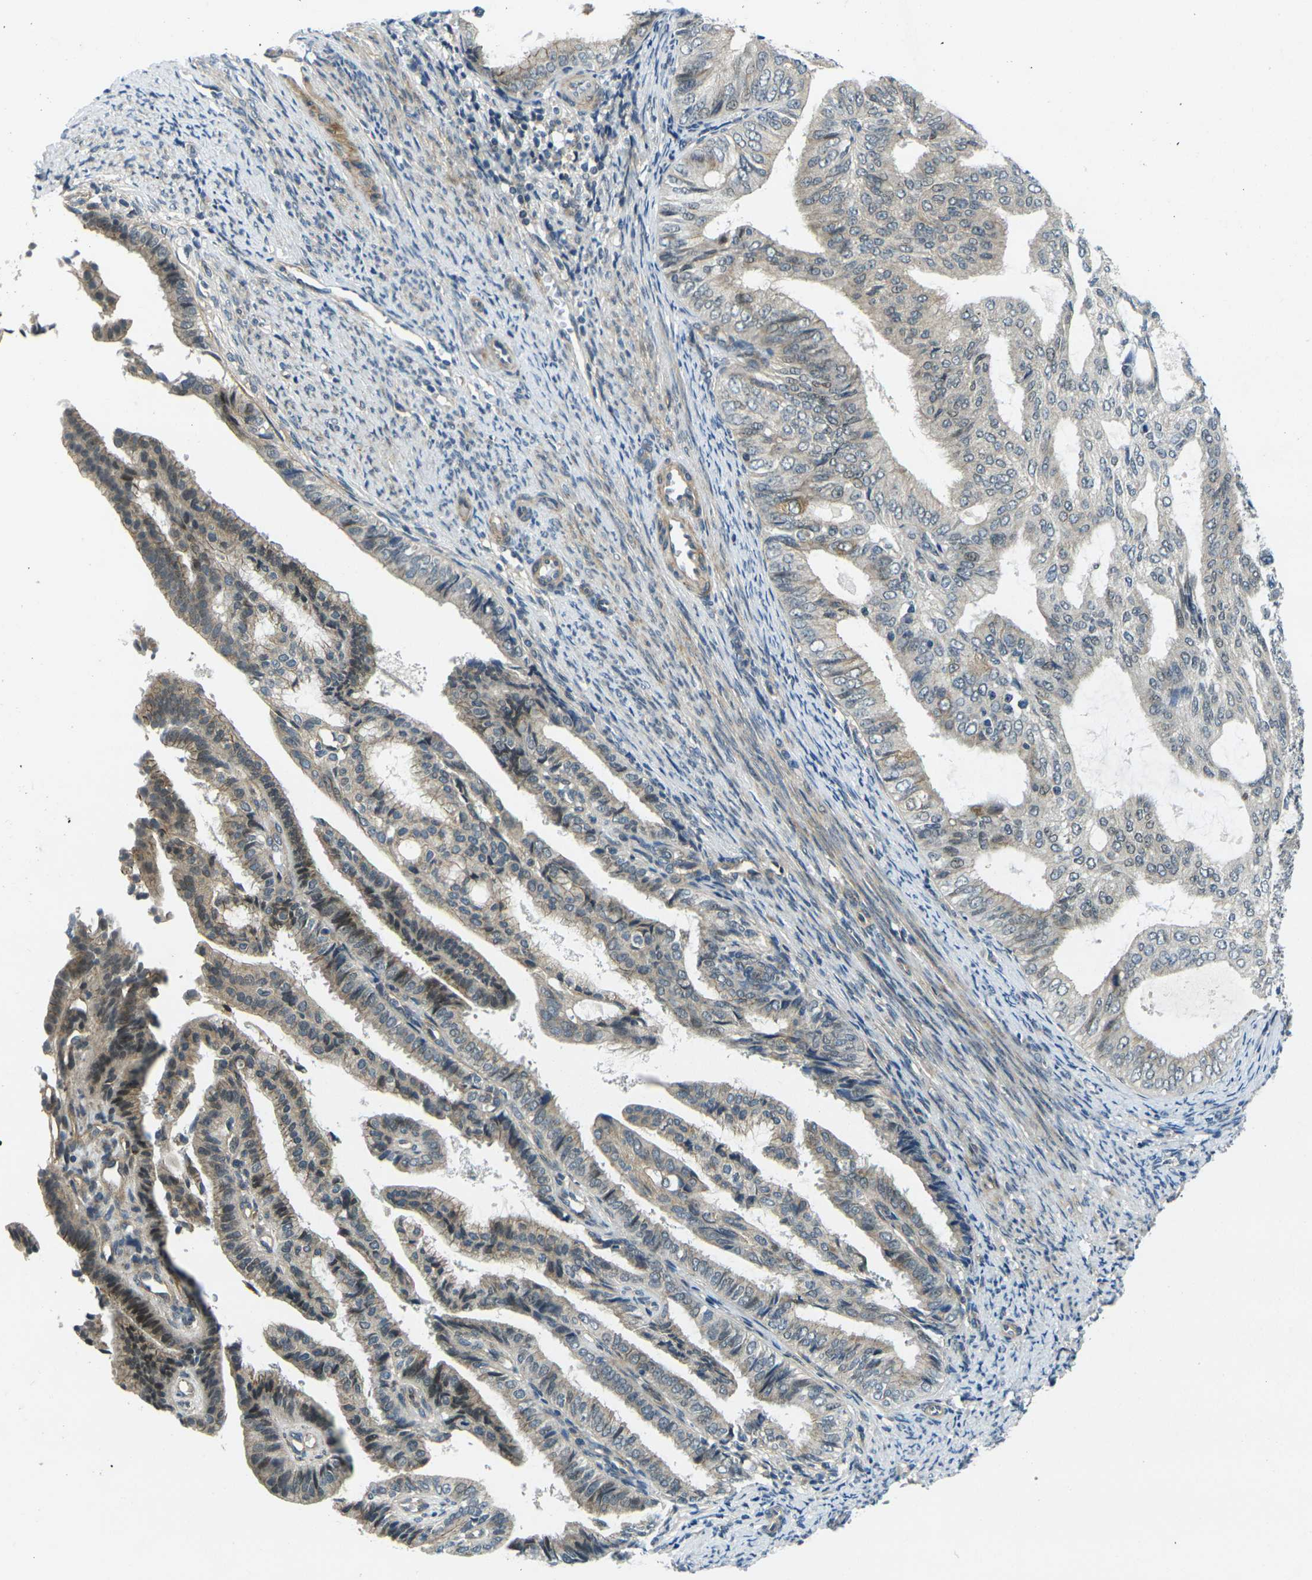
{"staining": {"intensity": "weak", "quantity": "25%-75%", "location": "cytoplasmic/membranous"}, "tissue": "endometrial cancer", "cell_type": "Tumor cells", "image_type": "cancer", "snomed": [{"axis": "morphology", "description": "Adenocarcinoma, NOS"}, {"axis": "topography", "description": "Endometrium"}], "caption": "Adenocarcinoma (endometrial) stained with a protein marker reveals weak staining in tumor cells.", "gene": "KCTD10", "patient": {"sex": "female", "age": 58}}